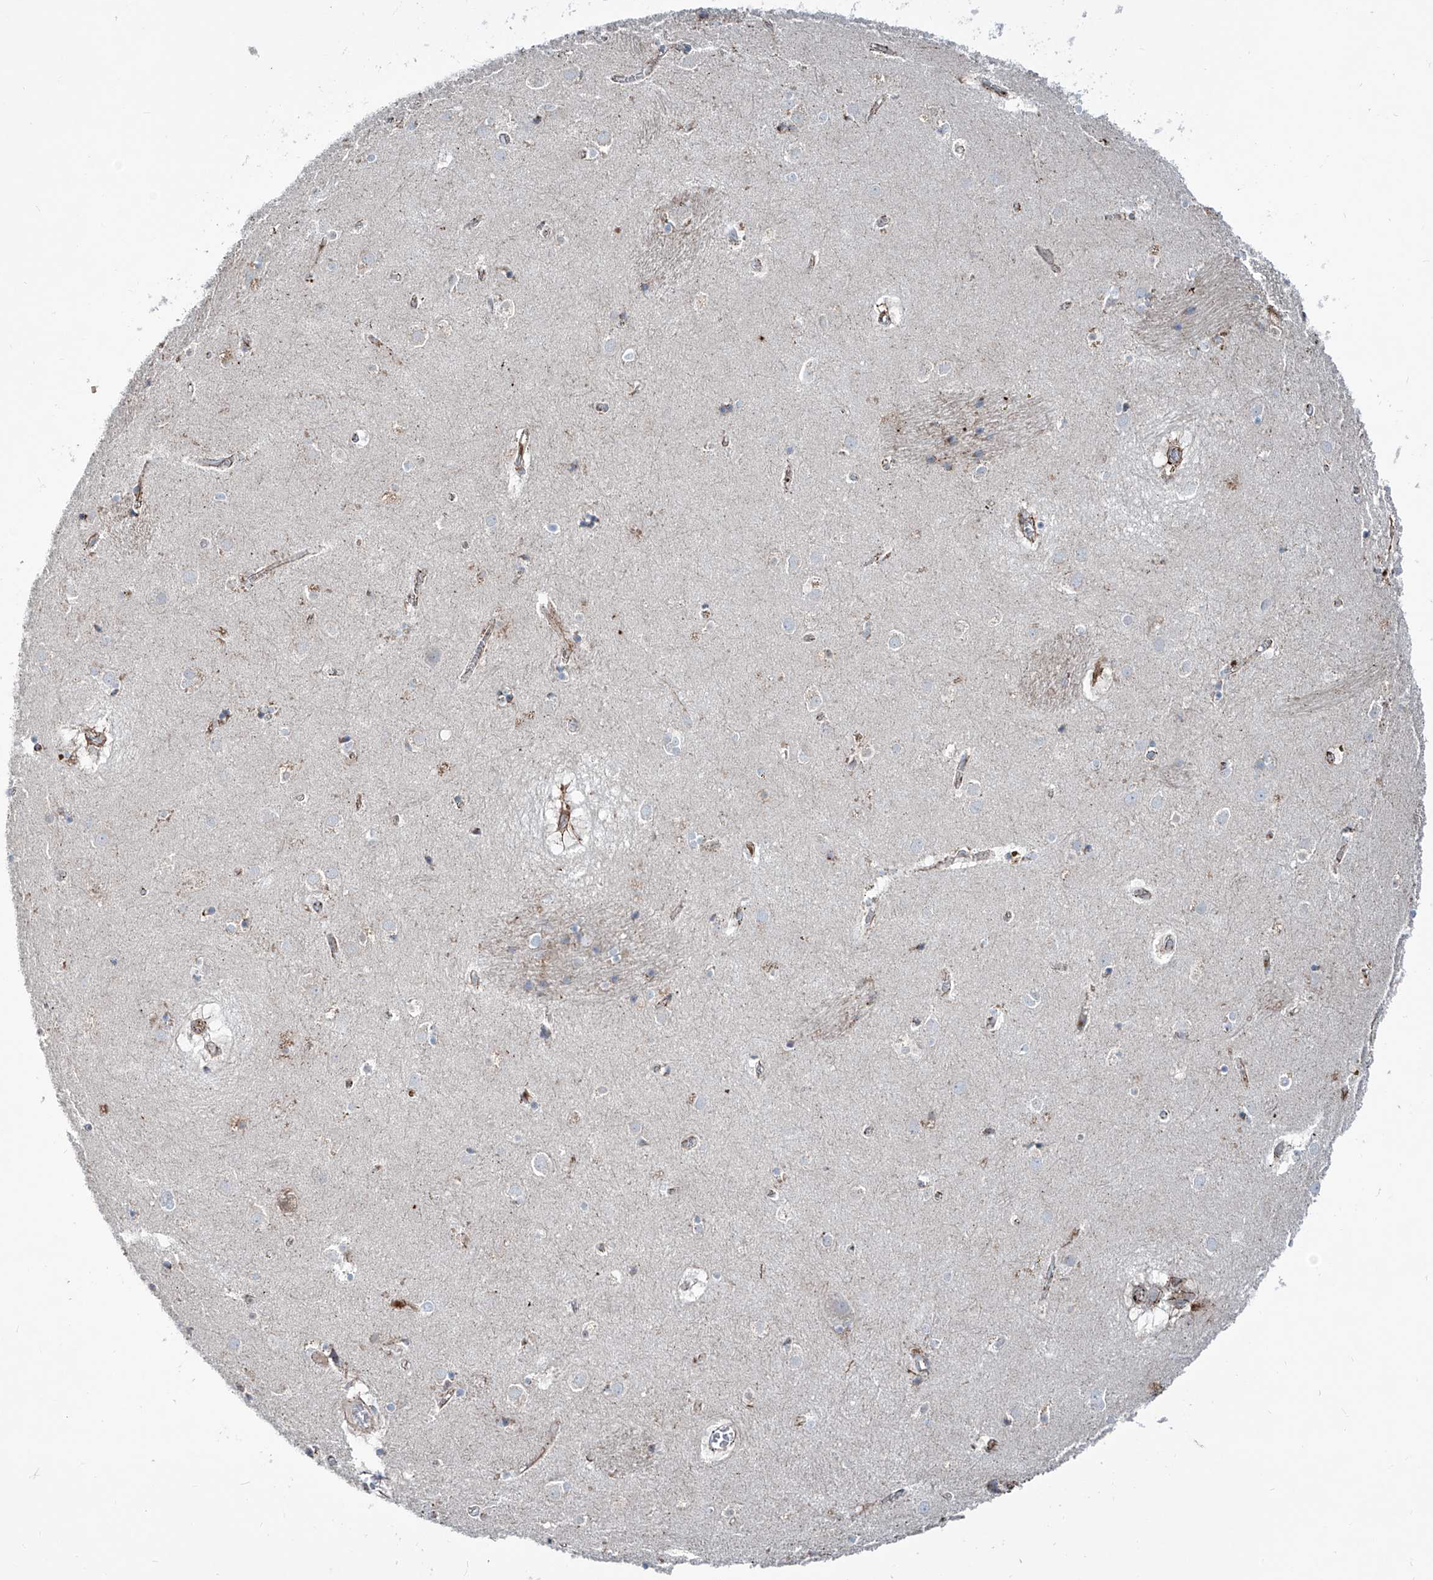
{"staining": {"intensity": "weak", "quantity": "<25%", "location": "cytoplasmic/membranous"}, "tissue": "caudate", "cell_type": "Glial cells", "image_type": "normal", "snomed": [{"axis": "morphology", "description": "Normal tissue, NOS"}, {"axis": "topography", "description": "Lateral ventricle wall"}], "caption": "DAB (3,3'-diaminobenzidine) immunohistochemical staining of benign human caudate exhibits no significant positivity in glial cells. Brightfield microscopy of immunohistochemistry stained with DAB (brown) and hematoxylin (blue), captured at high magnification.", "gene": "CDH5", "patient": {"sex": "male", "age": 70}}